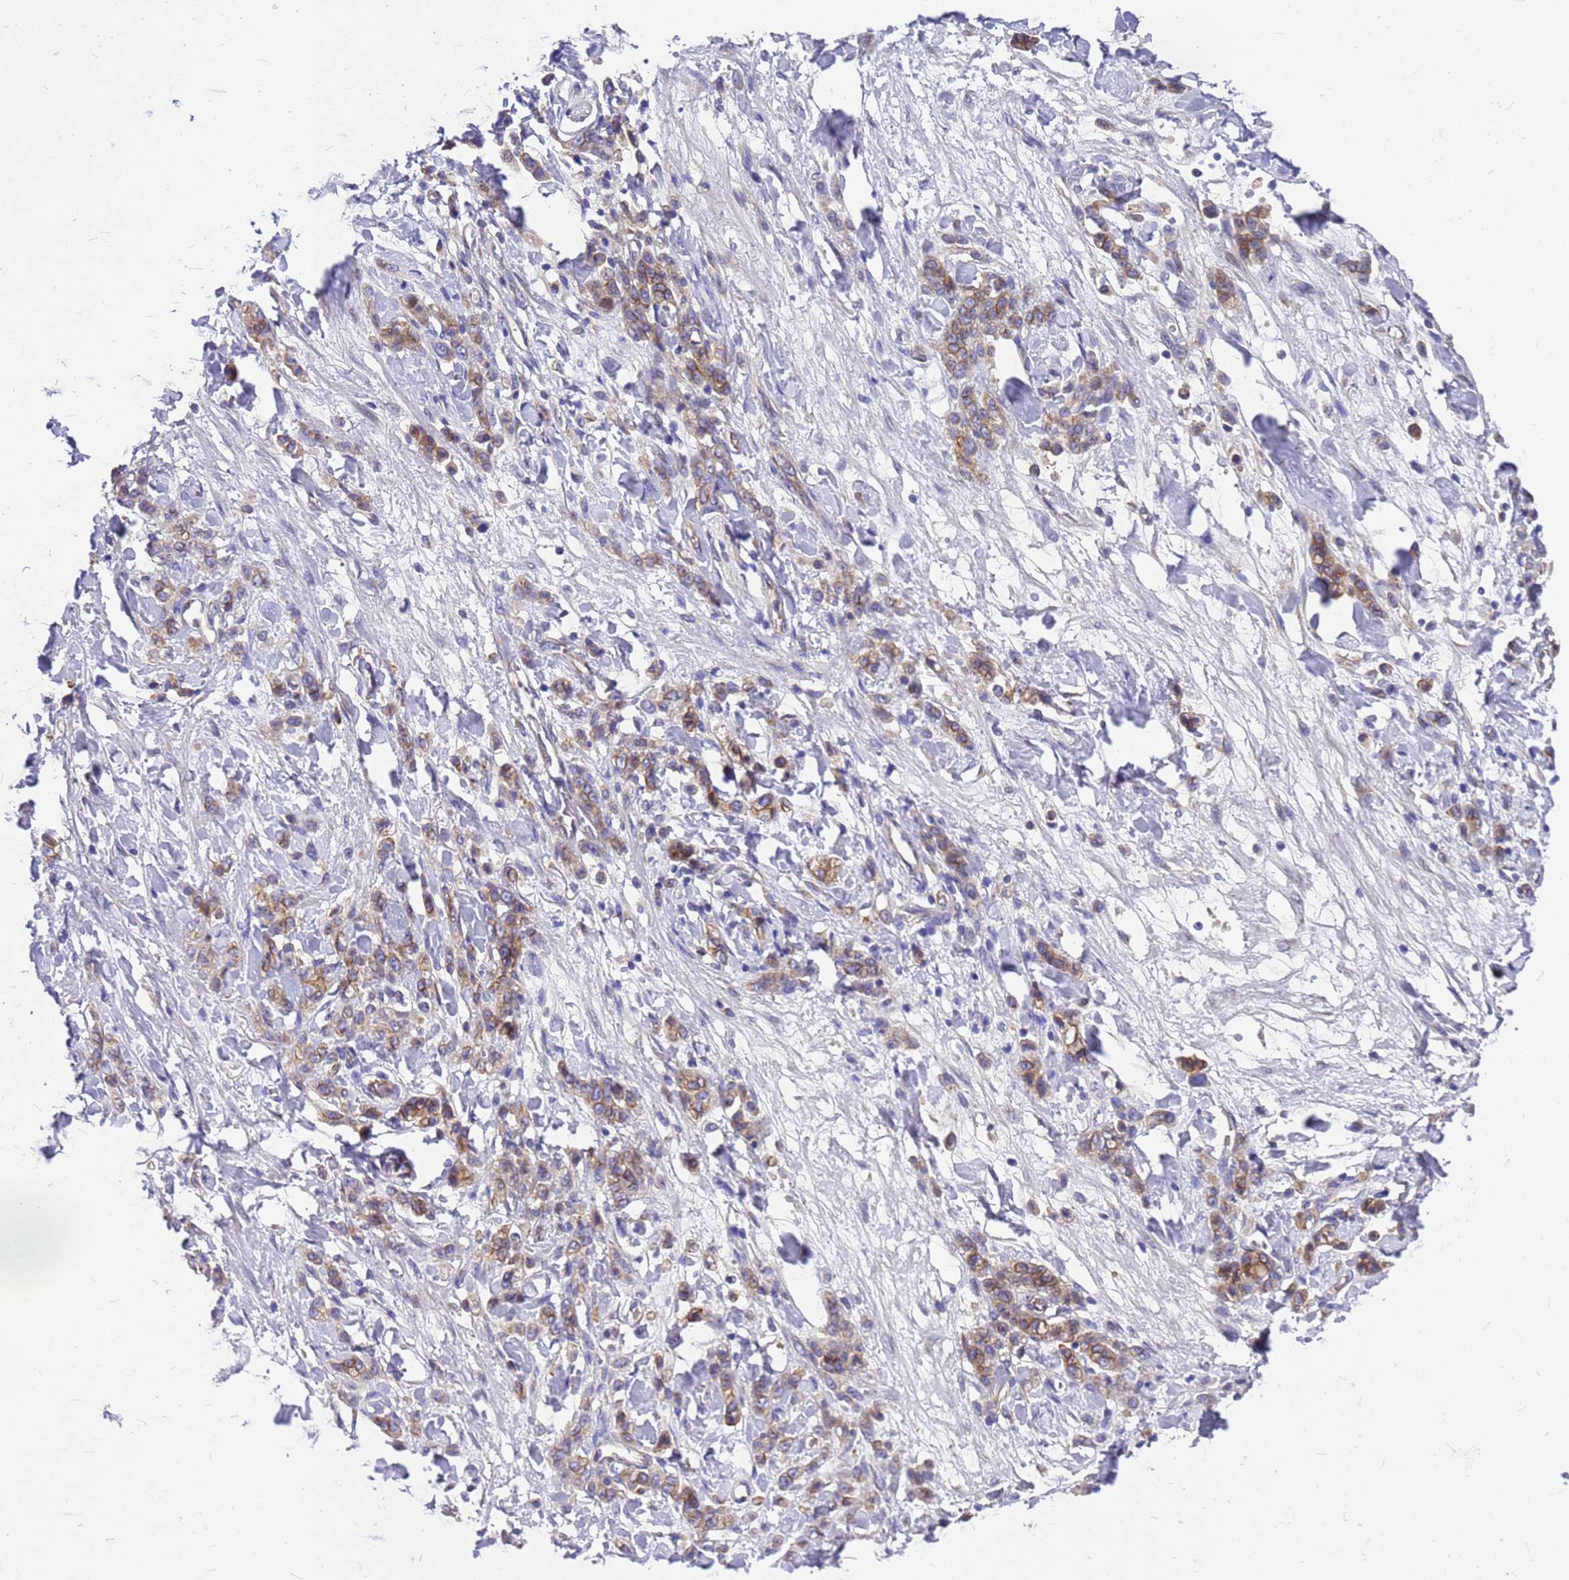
{"staining": {"intensity": "moderate", "quantity": ">75%", "location": "cytoplasmic/membranous"}, "tissue": "stomach cancer", "cell_type": "Tumor cells", "image_type": "cancer", "snomed": [{"axis": "morphology", "description": "Normal tissue, NOS"}, {"axis": "morphology", "description": "Adenocarcinoma, NOS"}, {"axis": "topography", "description": "Stomach"}], "caption": "Stomach cancer tissue exhibits moderate cytoplasmic/membranous positivity in approximately >75% of tumor cells (DAB = brown stain, brightfield microscopy at high magnification).", "gene": "FBXW5", "patient": {"sex": "male", "age": 82}}